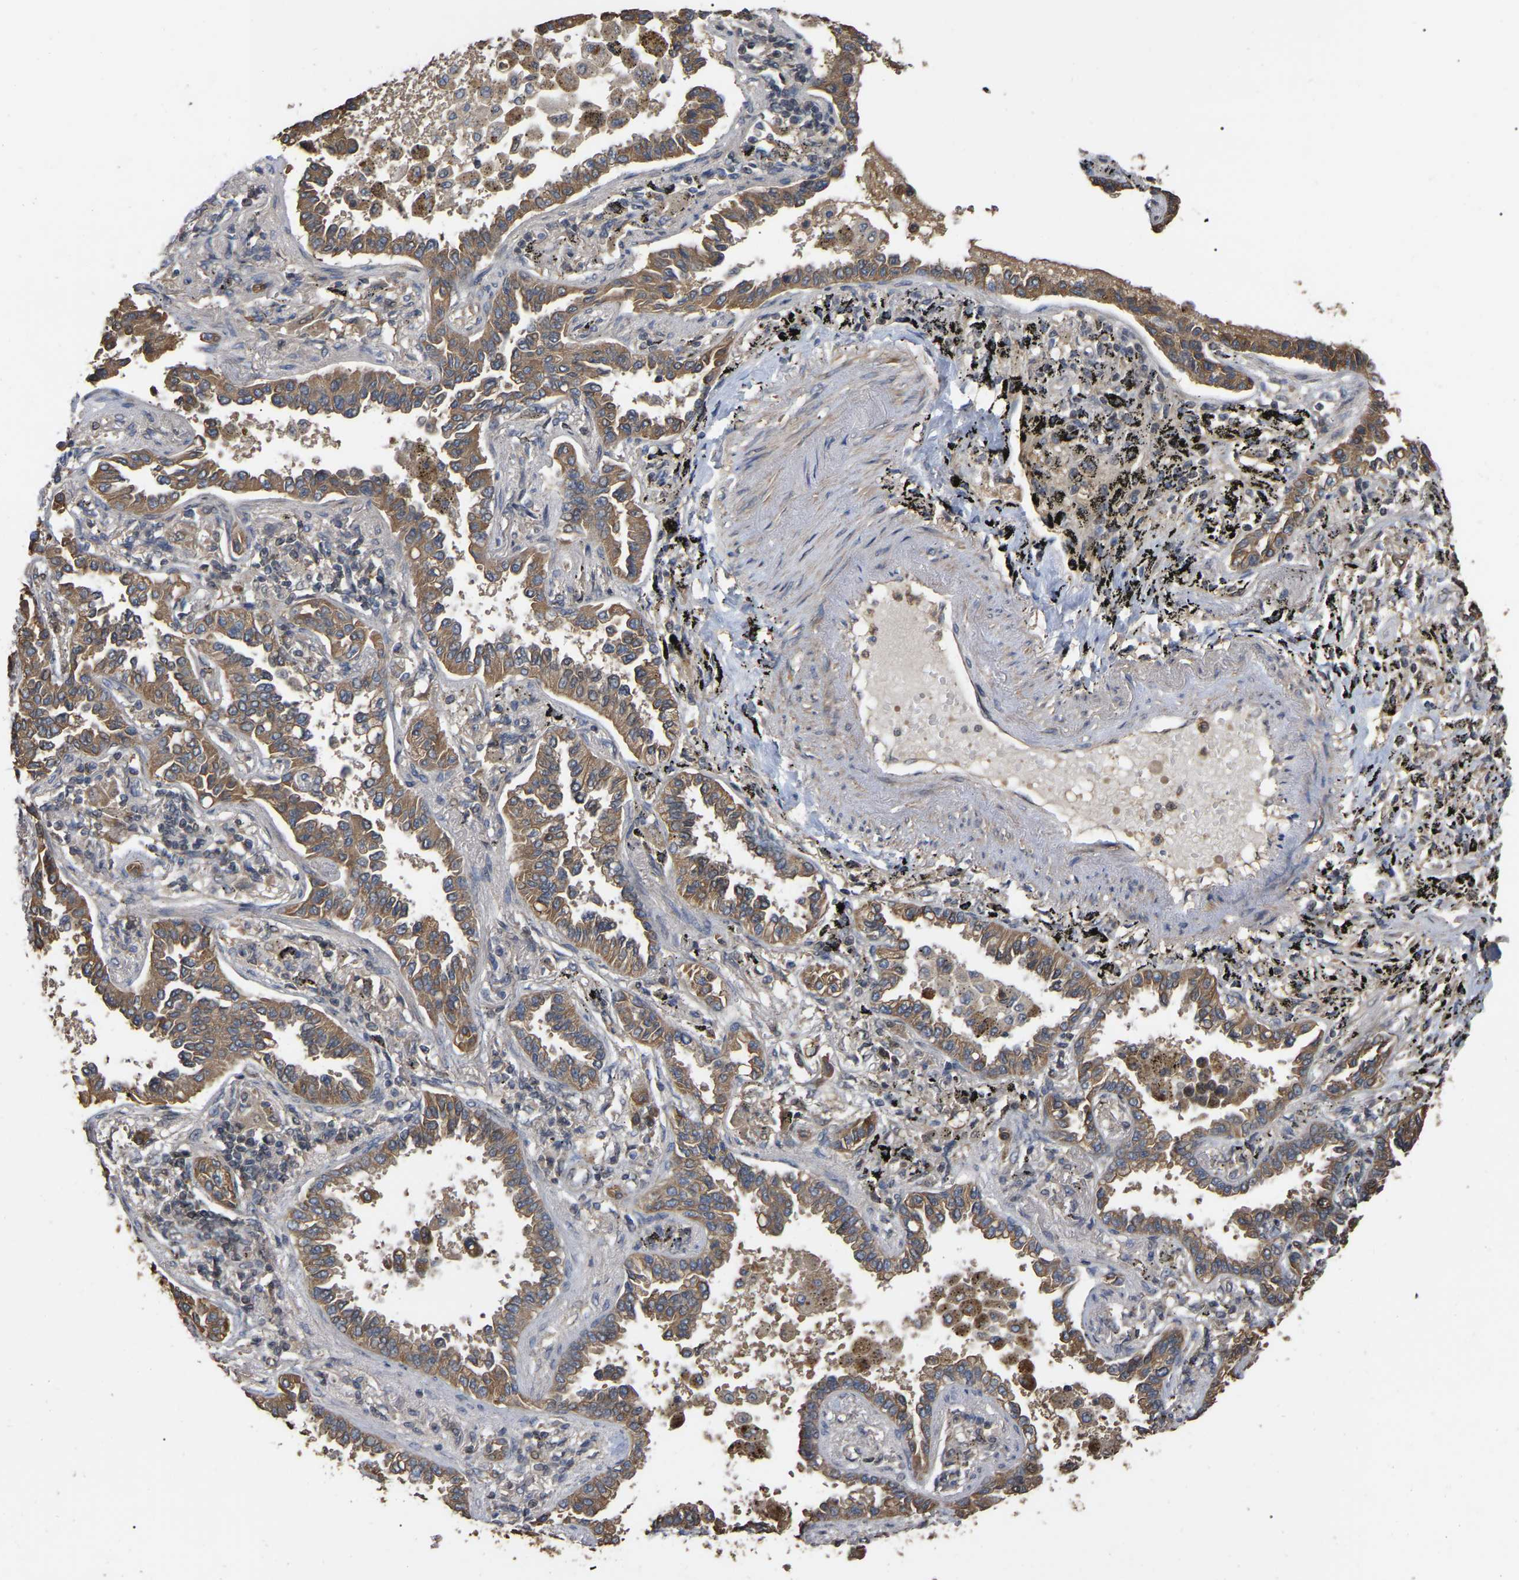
{"staining": {"intensity": "moderate", "quantity": ">75%", "location": "cytoplasmic/membranous"}, "tissue": "lung cancer", "cell_type": "Tumor cells", "image_type": "cancer", "snomed": [{"axis": "morphology", "description": "Normal tissue, NOS"}, {"axis": "morphology", "description": "Adenocarcinoma, NOS"}, {"axis": "topography", "description": "Lung"}], "caption": "Protein staining of adenocarcinoma (lung) tissue demonstrates moderate cytoplasmic/membranous staining in approximately >75% of tumor cells.", "gene": "FAM219A", "patient": {"sex": "male", "age": 59}}